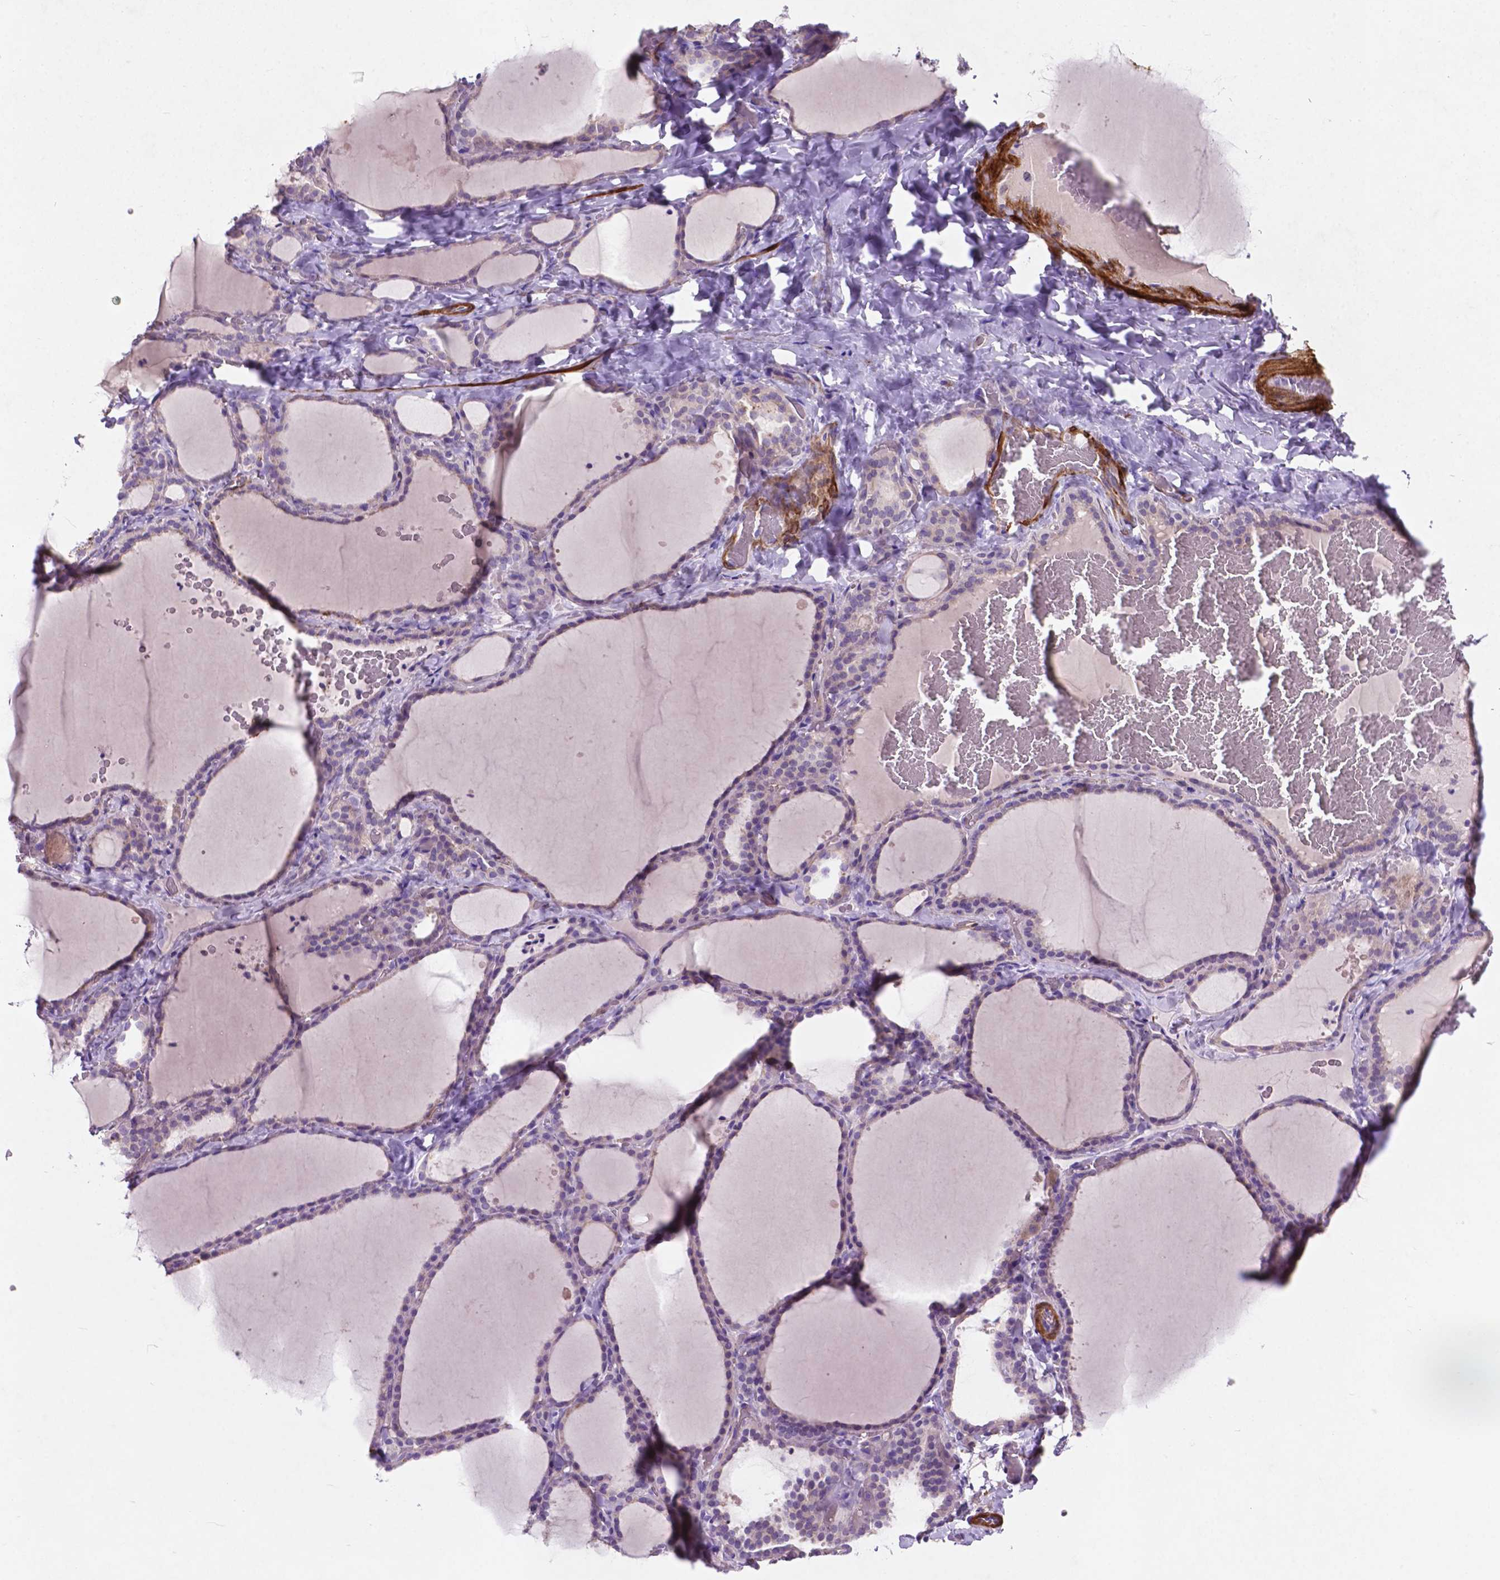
{"staining": {"intensity": "negative", "quantity": "none", "location": "none"}, "tissue": "thyroid gland", "cell_type": "Glandular cells", "image_type": "normal", "snomed": [{"axis": "morphology", "description": "Normal tissue, NOS"}, {"axis": "topography", "description": "Thyroid gland"}], "caption": "Histopathology image shows no protein positivity in glandular cells of normal thyroid gland. The staining is performed using DAB (3,3'-diaminobenzidine) brown chromogen with nuclei counter-stained in using hematoxylin.", "gene": "ASPG", "patient": {"sex": "female", "age": 22}}